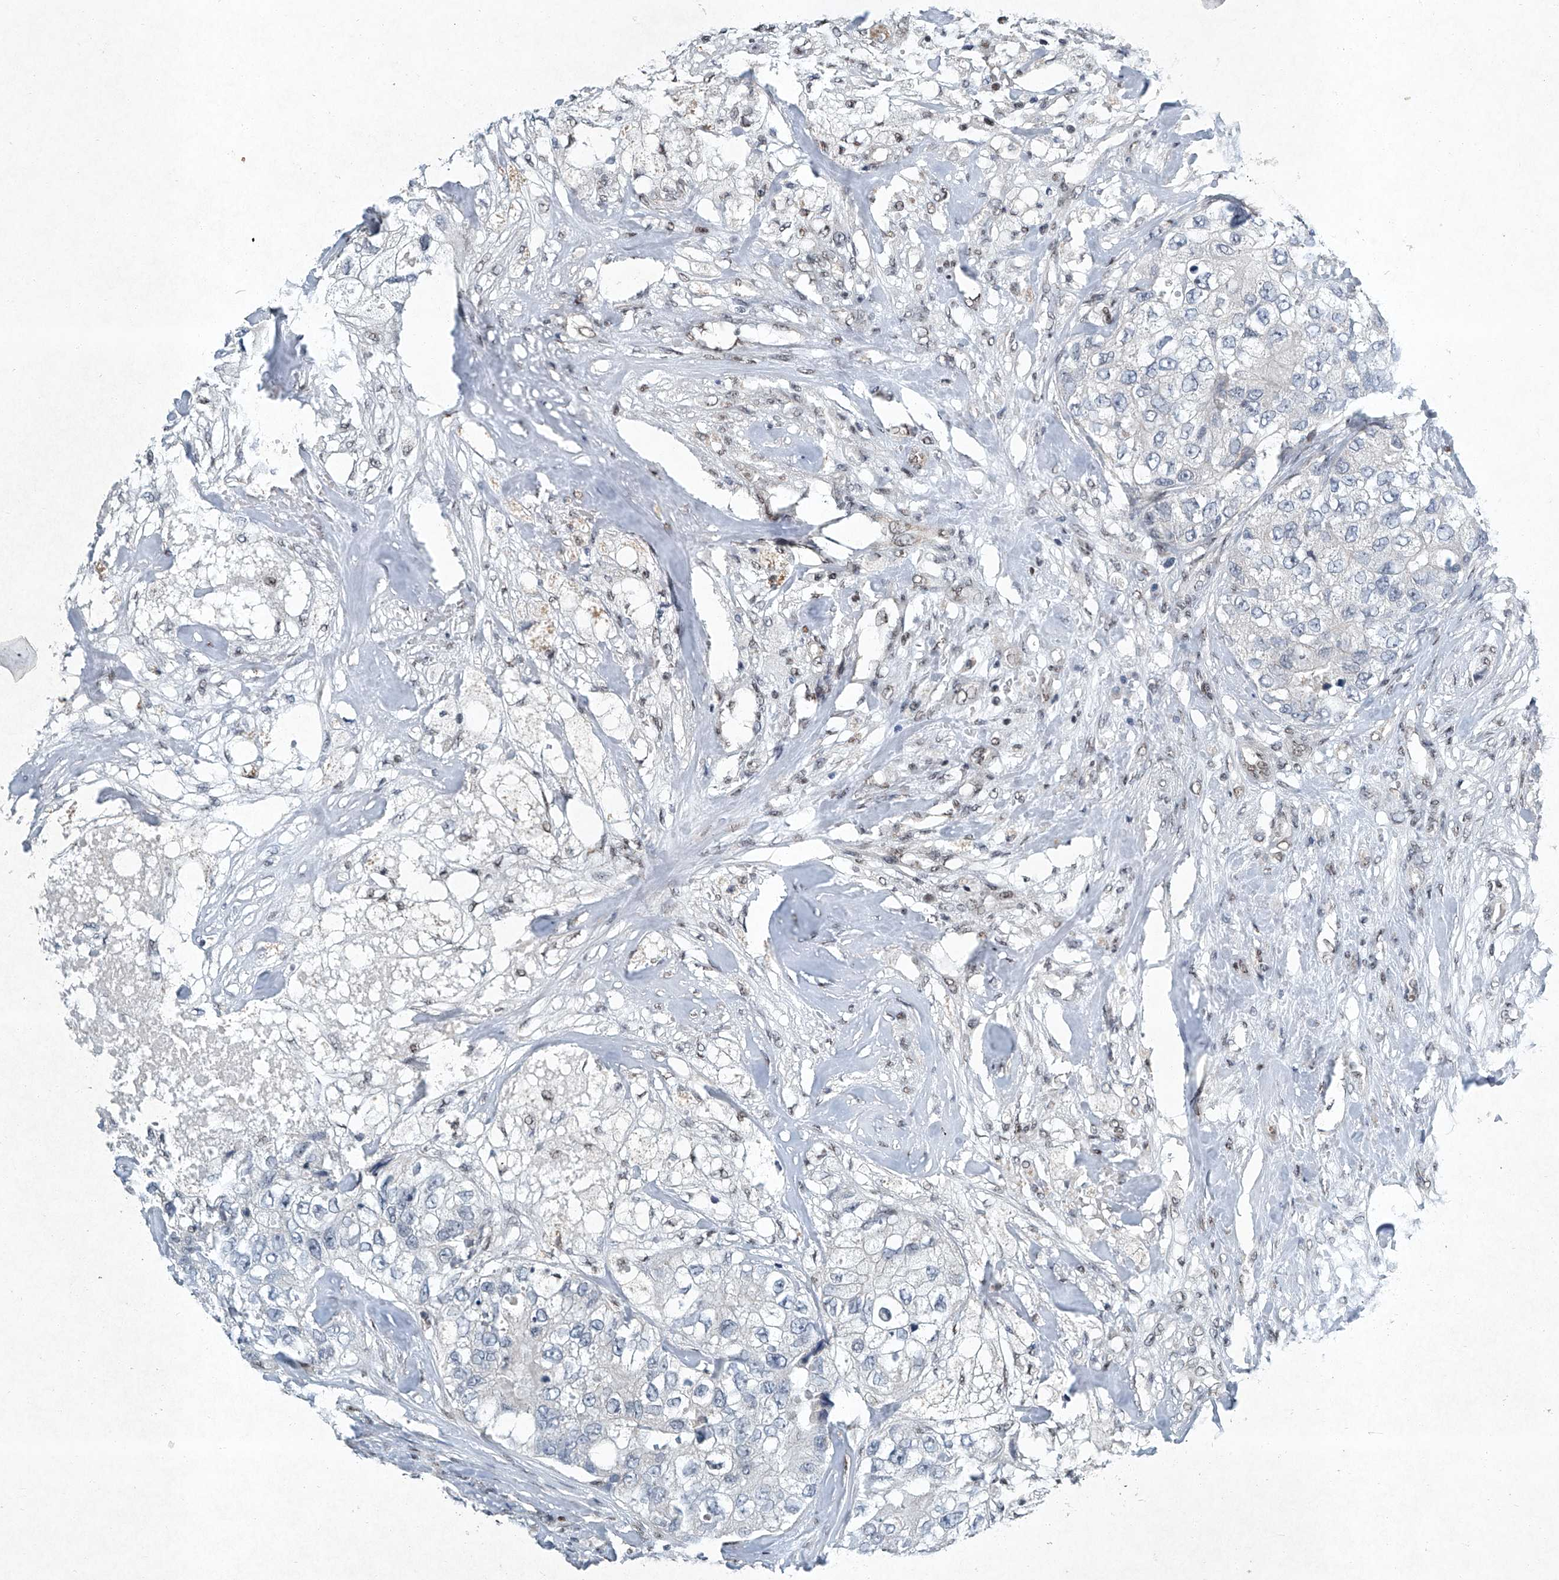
{"staining": {"intensity": "negative", "quantity": "none", "location": "none"}, "tissue": "breast cancer", "cell_type": "Tumor cells", "image_type": "cancer", "snomed": [{"axis": "morphology", "description": "Duct carcinoma"}, {"axis": "topography", "description": "Breast"}], "caption": "Tumor cells are negative for protein expression in human intraductal carcinoma (breast).", "gene": "TFDP1", "patient": {"sex": "female", "age": 62}}